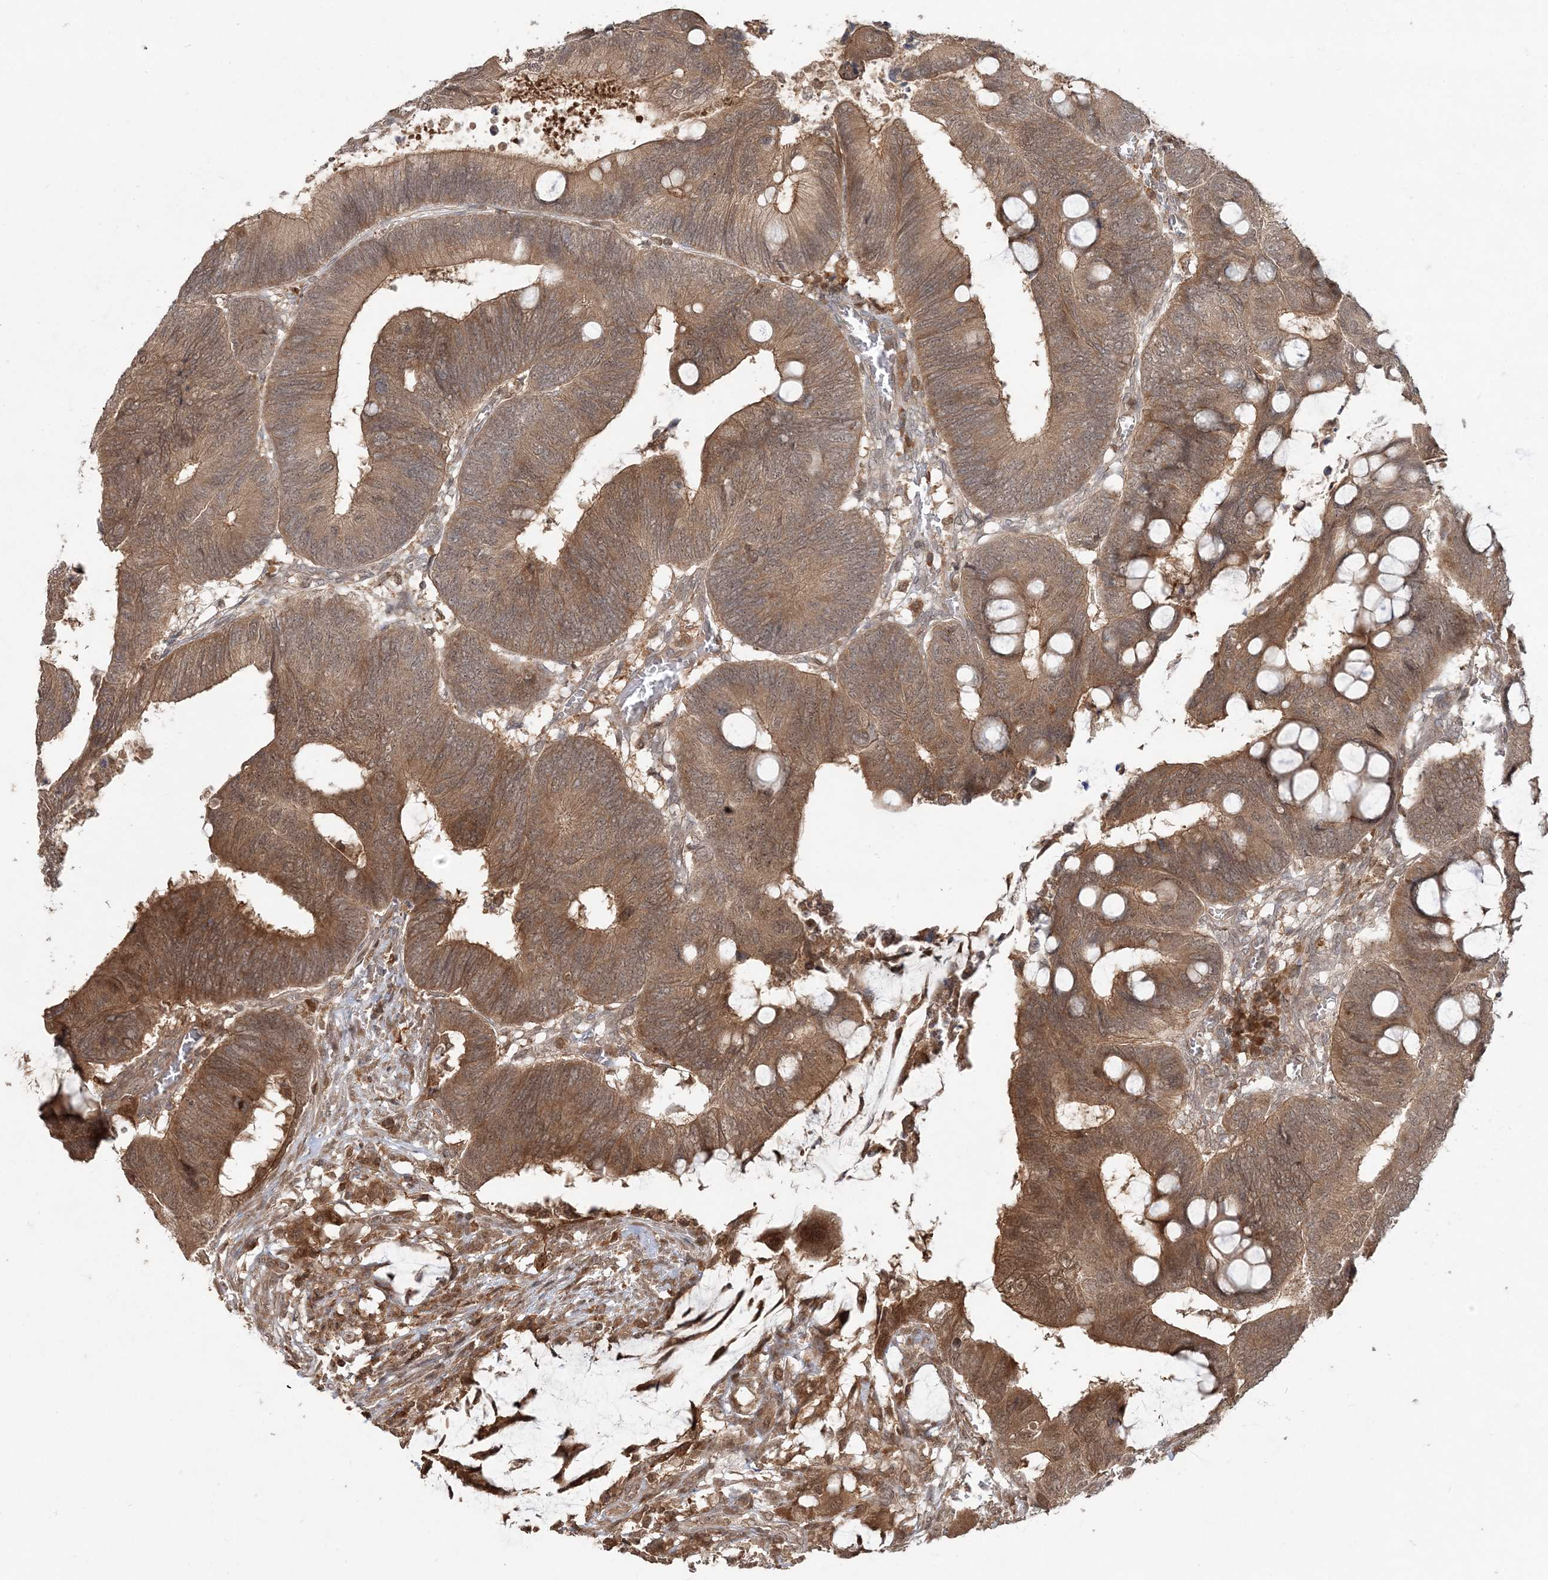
{"staining": {"intensity": "moderate", "quantity": ">75%", "location": "cytoplasmic/membranous,nuclear"}, "tissue": "colorectal cancer", "cell_type": "Tumor cells", "image_type": "cancer", "snomed": [{"axis": "morphology", "description": "Normal tissue, NOS"}, {"axis": "morphology", "description": "Adenocarcinoma, NOS"}, {"axis": "topography", "description": "Rectum"}, {"axis": "topography", "description": "Peripheral nerve tissue"}], "caption": "A high-resolution image shows IHC staining of colorectal cancer, which reveals moderate cytoplasmic/membranous and nuclear positivity in approximately >75% of tumor cells. Nuclei are stained in blue.", "gene": "CAB39", "patient": {"sex": "male", "age": 92}}